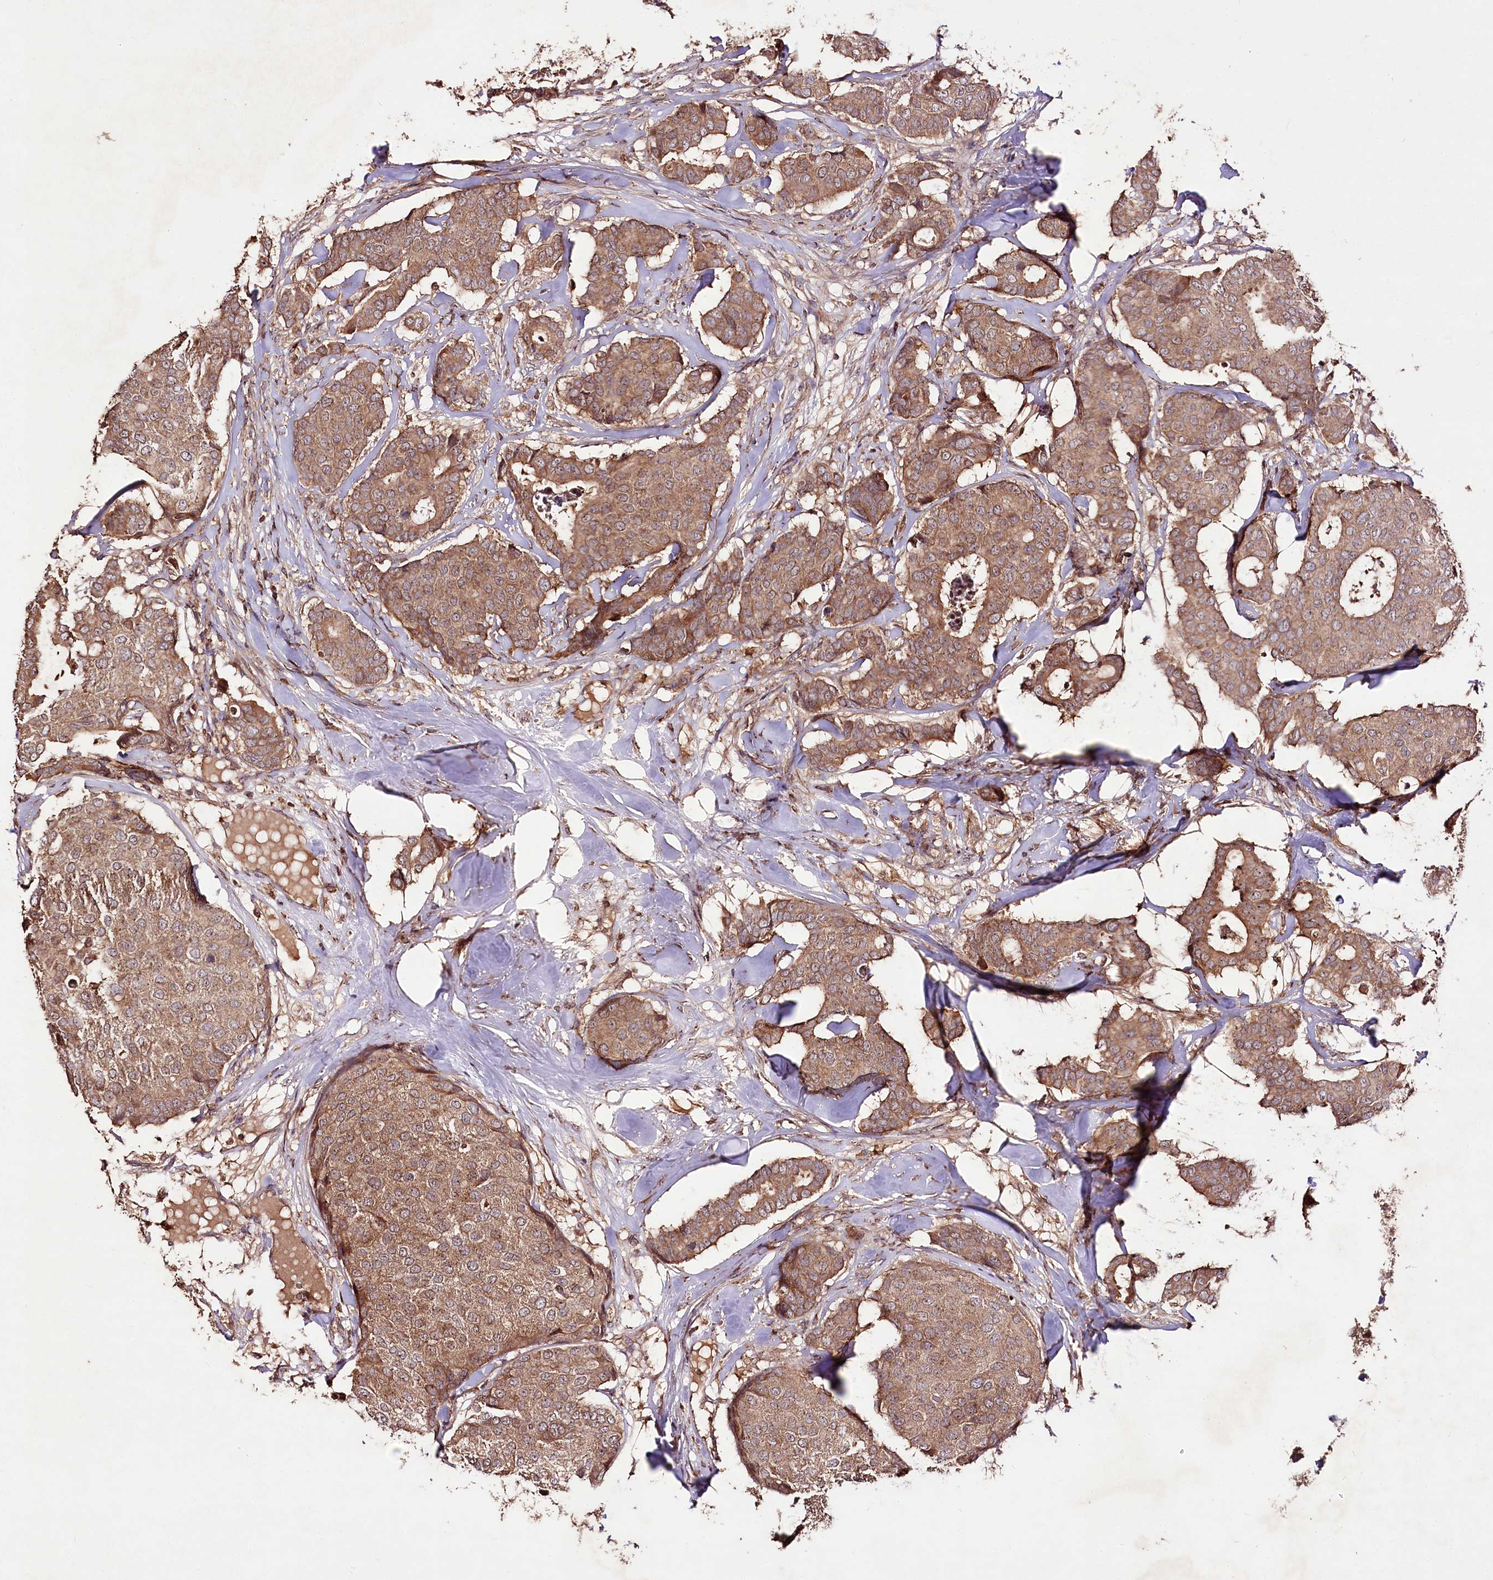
{"staining": {"intensity": "moderate", "quantity": ">75%", "location": "cytoplasmic/membranous"}, "tissue": "breast cancer", "cell_type": "Tumor cells", "image_type": "cancer", "snomed": [{"axis": "morphology", "description": "Duct carcinoma"}, {"axis": "topography", "description": "Breast"}], "caption": "Moderate cytoplasmic/membranous protein staining is present in approximately >75% of tumor cells in infiltrating ductal carcinoma (breast).", "gene": "FAM53B", "patient": {"sex": "female", "age": 75}}